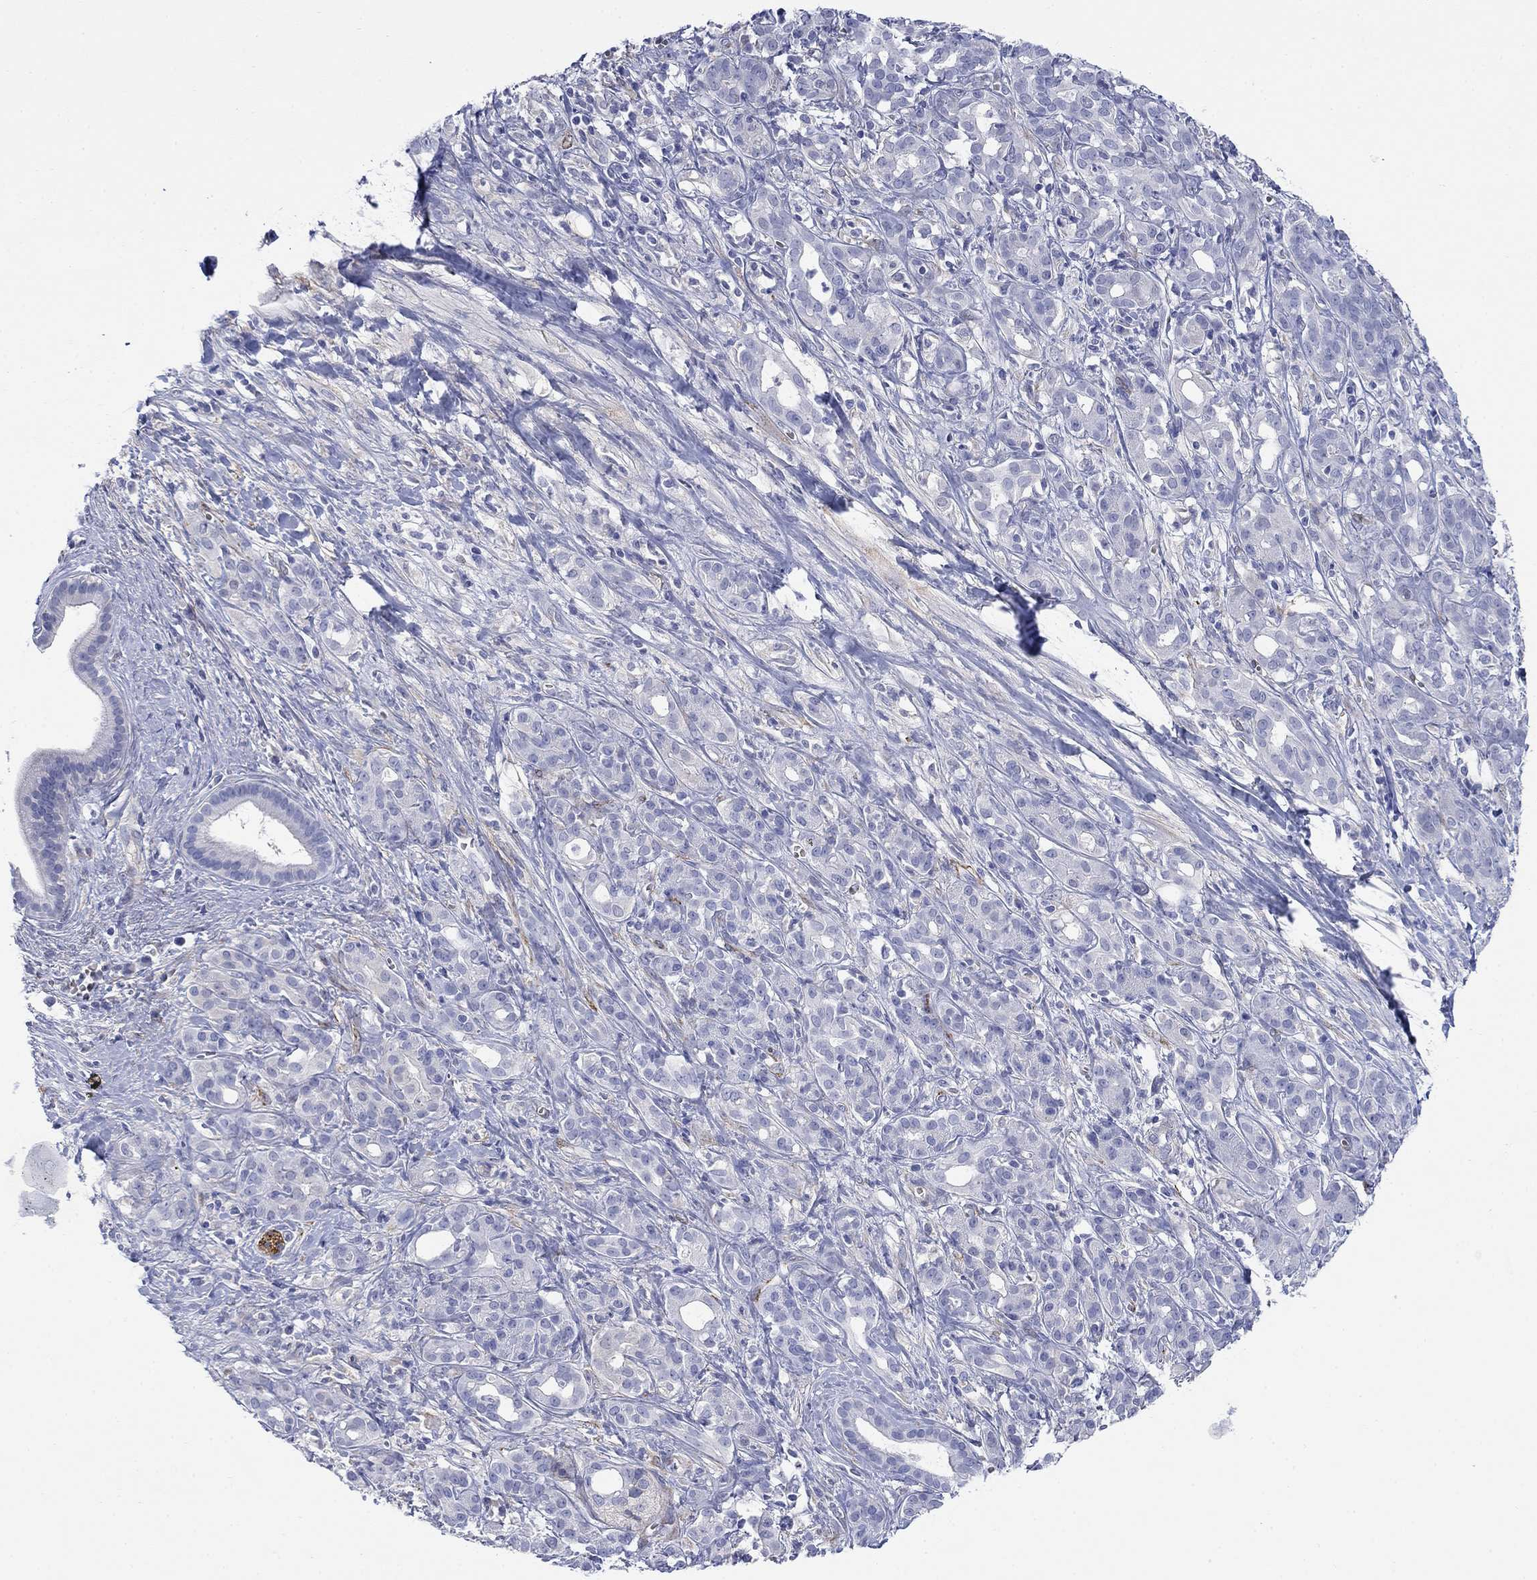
{"staining": {"intensity": "negative", "quantity": "none", "location": "none"}, "tissue": "pancreatic cancer", "cell_type": "Tumor cells", "image_type": "cancer", "snomed": [{"axis": "morphology", "description": "Adenocarcinoma, NOS"}, {"axis": "topography", "description": "Pancreas"}], "caption": "Immunohistochemistry image of pancreatic cancer (adenocarcinoma) stained for a protein (brown), which displays no positivity in tumor cells.", "gene": "PTPRZ1", "patient": {"sex": "male", "age": 61}}